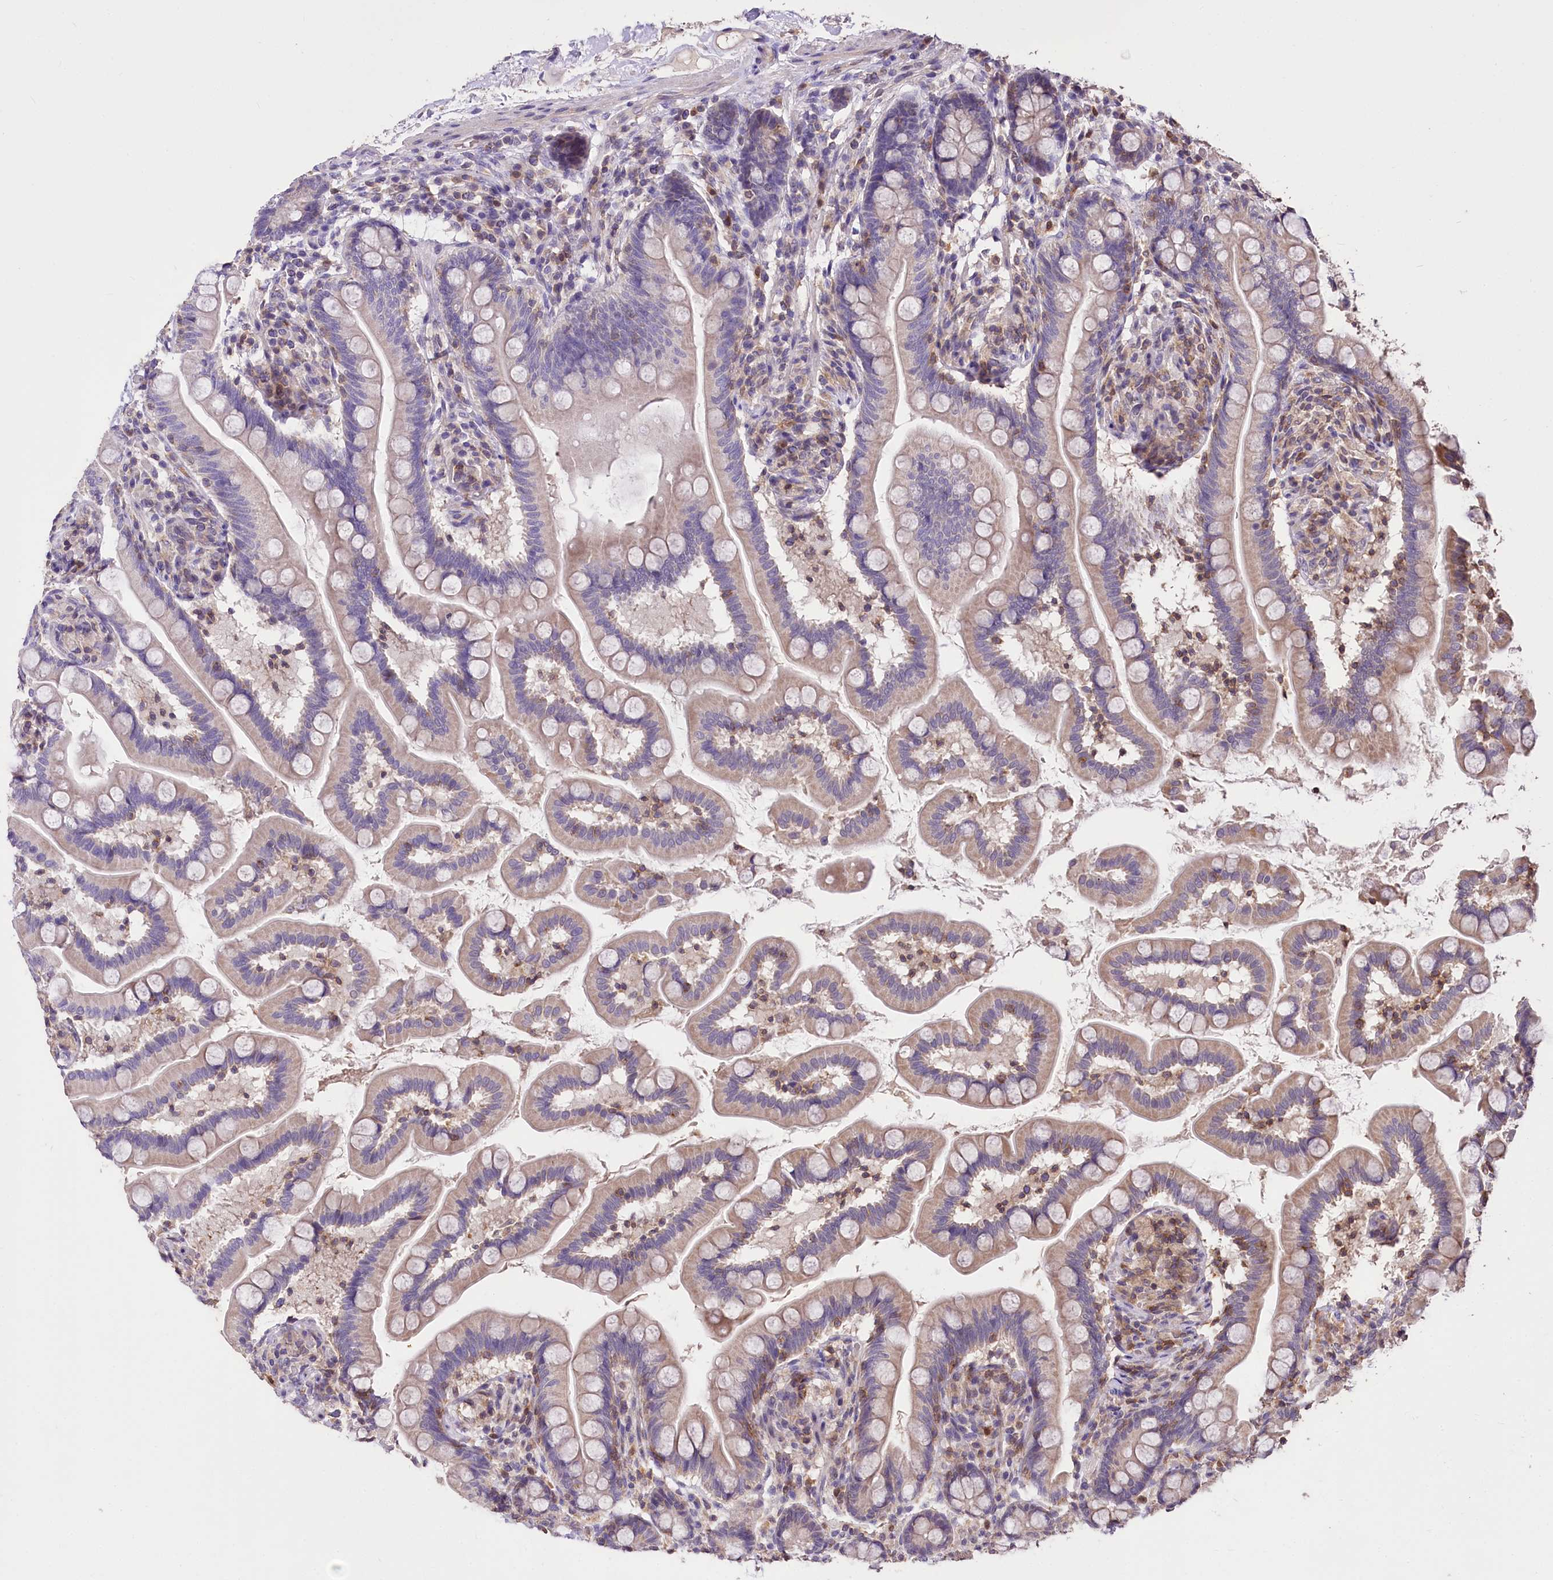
{"staining": {"intensity": "weak", "quantity": "25%-75%", "location": "cytoplasmic/membranous"}, "tissue": "small intestine", "cell_type": "Glandular cells", "image_type": "normal", "snomed": [{"axis": "morphology", "description": "Normal tissue, NOS"}, {"axis": "topography", "description": "Small intestine"}], "caption": "This image shows immunohistochemistry (IHC) staining of normal small intestine, with low weak cytoplasmic/membranous staining in about 25%-75% of glandular cells.", "gene": "SERGEF", "patient": {"sex": "female", "age": 64}}